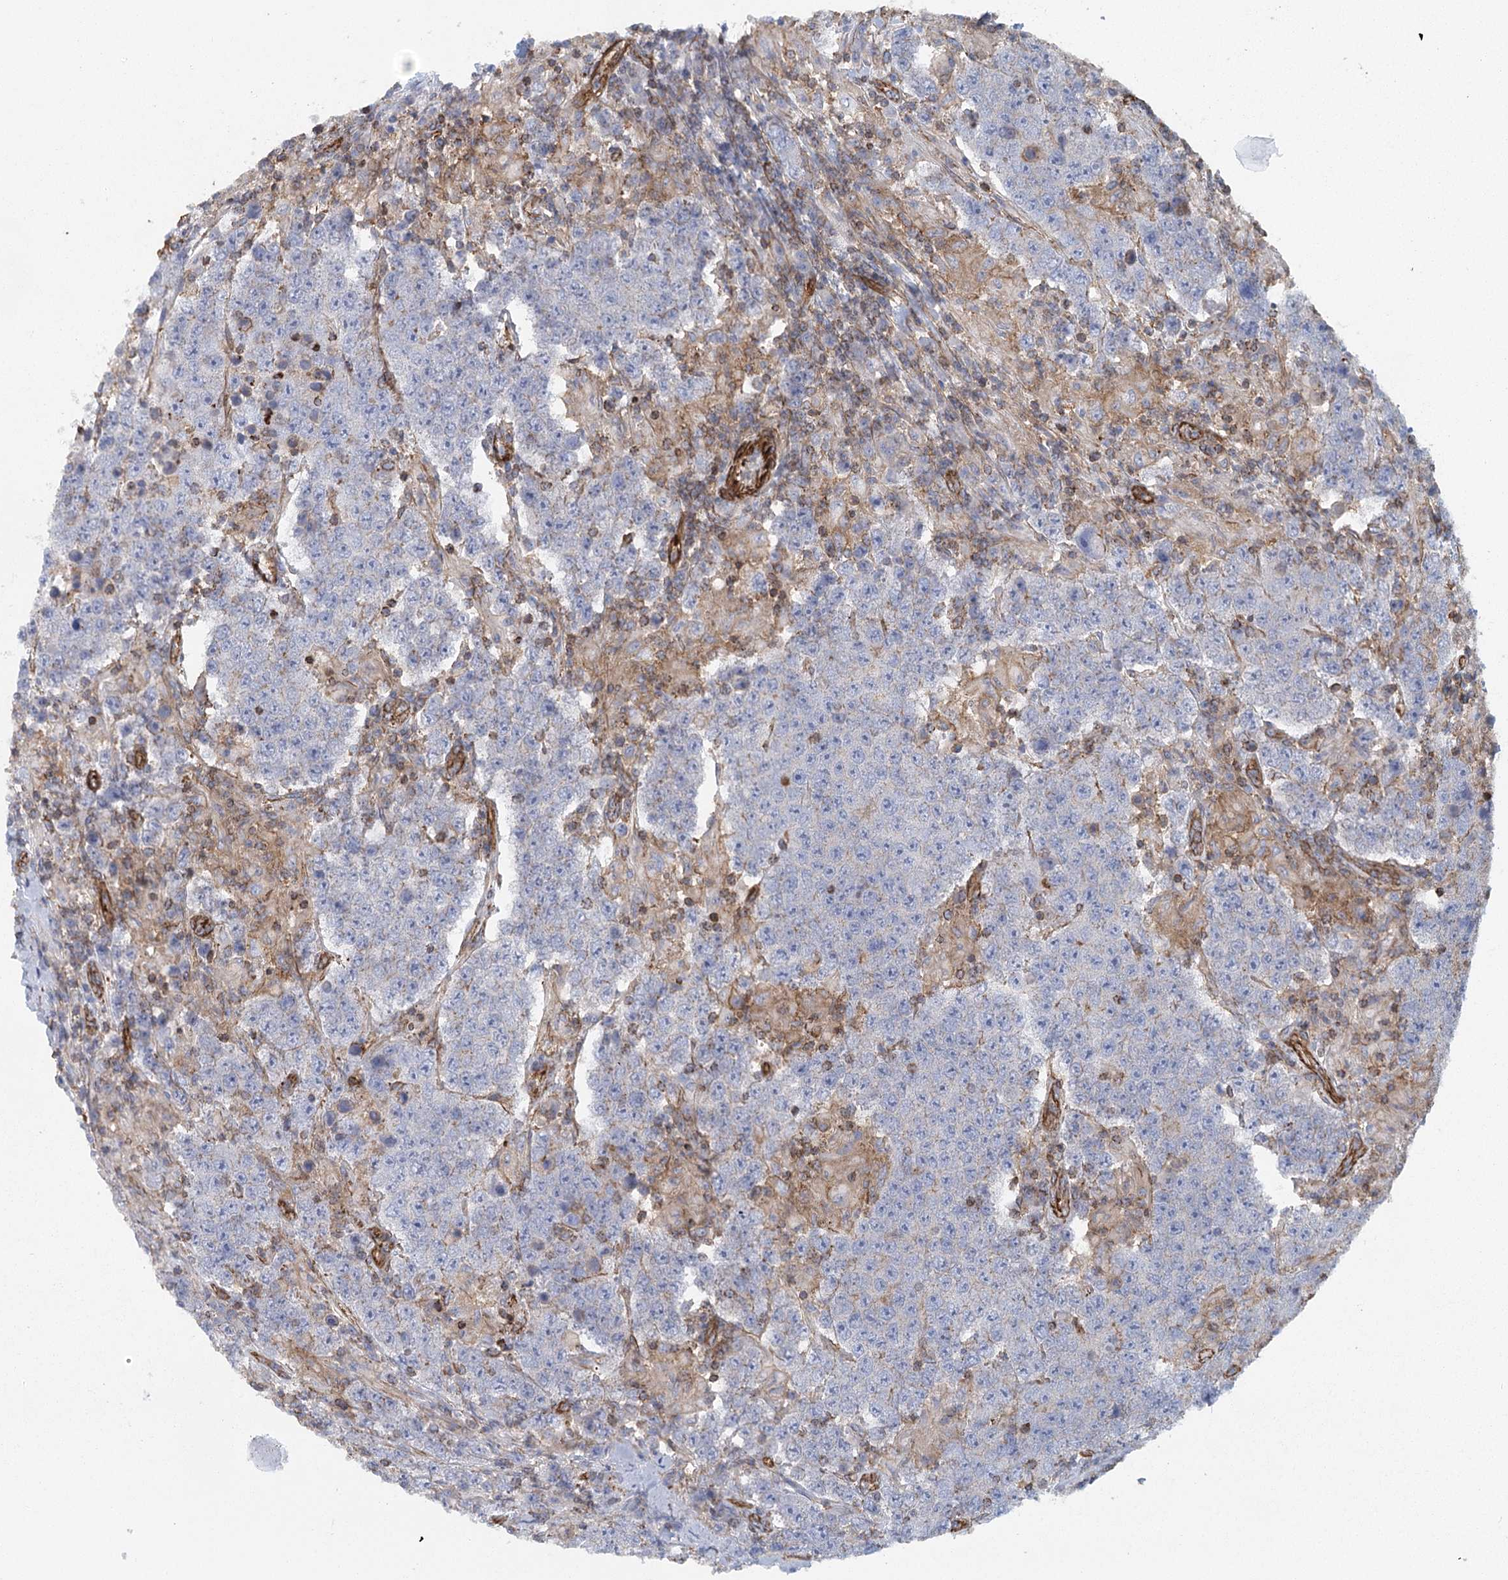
{"staining": {"intensity": "negative", "quantity": "none", "location": "none"}, "tissue": "testis cancer", "cell_type": "Tumor cells", "image_type": "cancer", "snomed": [{"axis": "morphology", "description": "Normal tissue, NOS"}, {"axis": "morphology", "description": "Urothelial carcinoma, High grade"}, {"axis": "morphology", "description": "Seminoma, NOS"}, {"axis": "morphology", "description": "Carcinoma, Embryonal, NOS"}, {"axis": "topography", "description": "Urinary bladder"}, {"axis": "topography", "description": "Testis"}], "caption": "Immunohistochemistry image of neoplastic tissue: human testis high-grade urothelial carcinoma stained with DAB shows no significant protein staining in tumor cells.", "gene": "IFT46", "patient": {"sex": "male", "age": 41}}